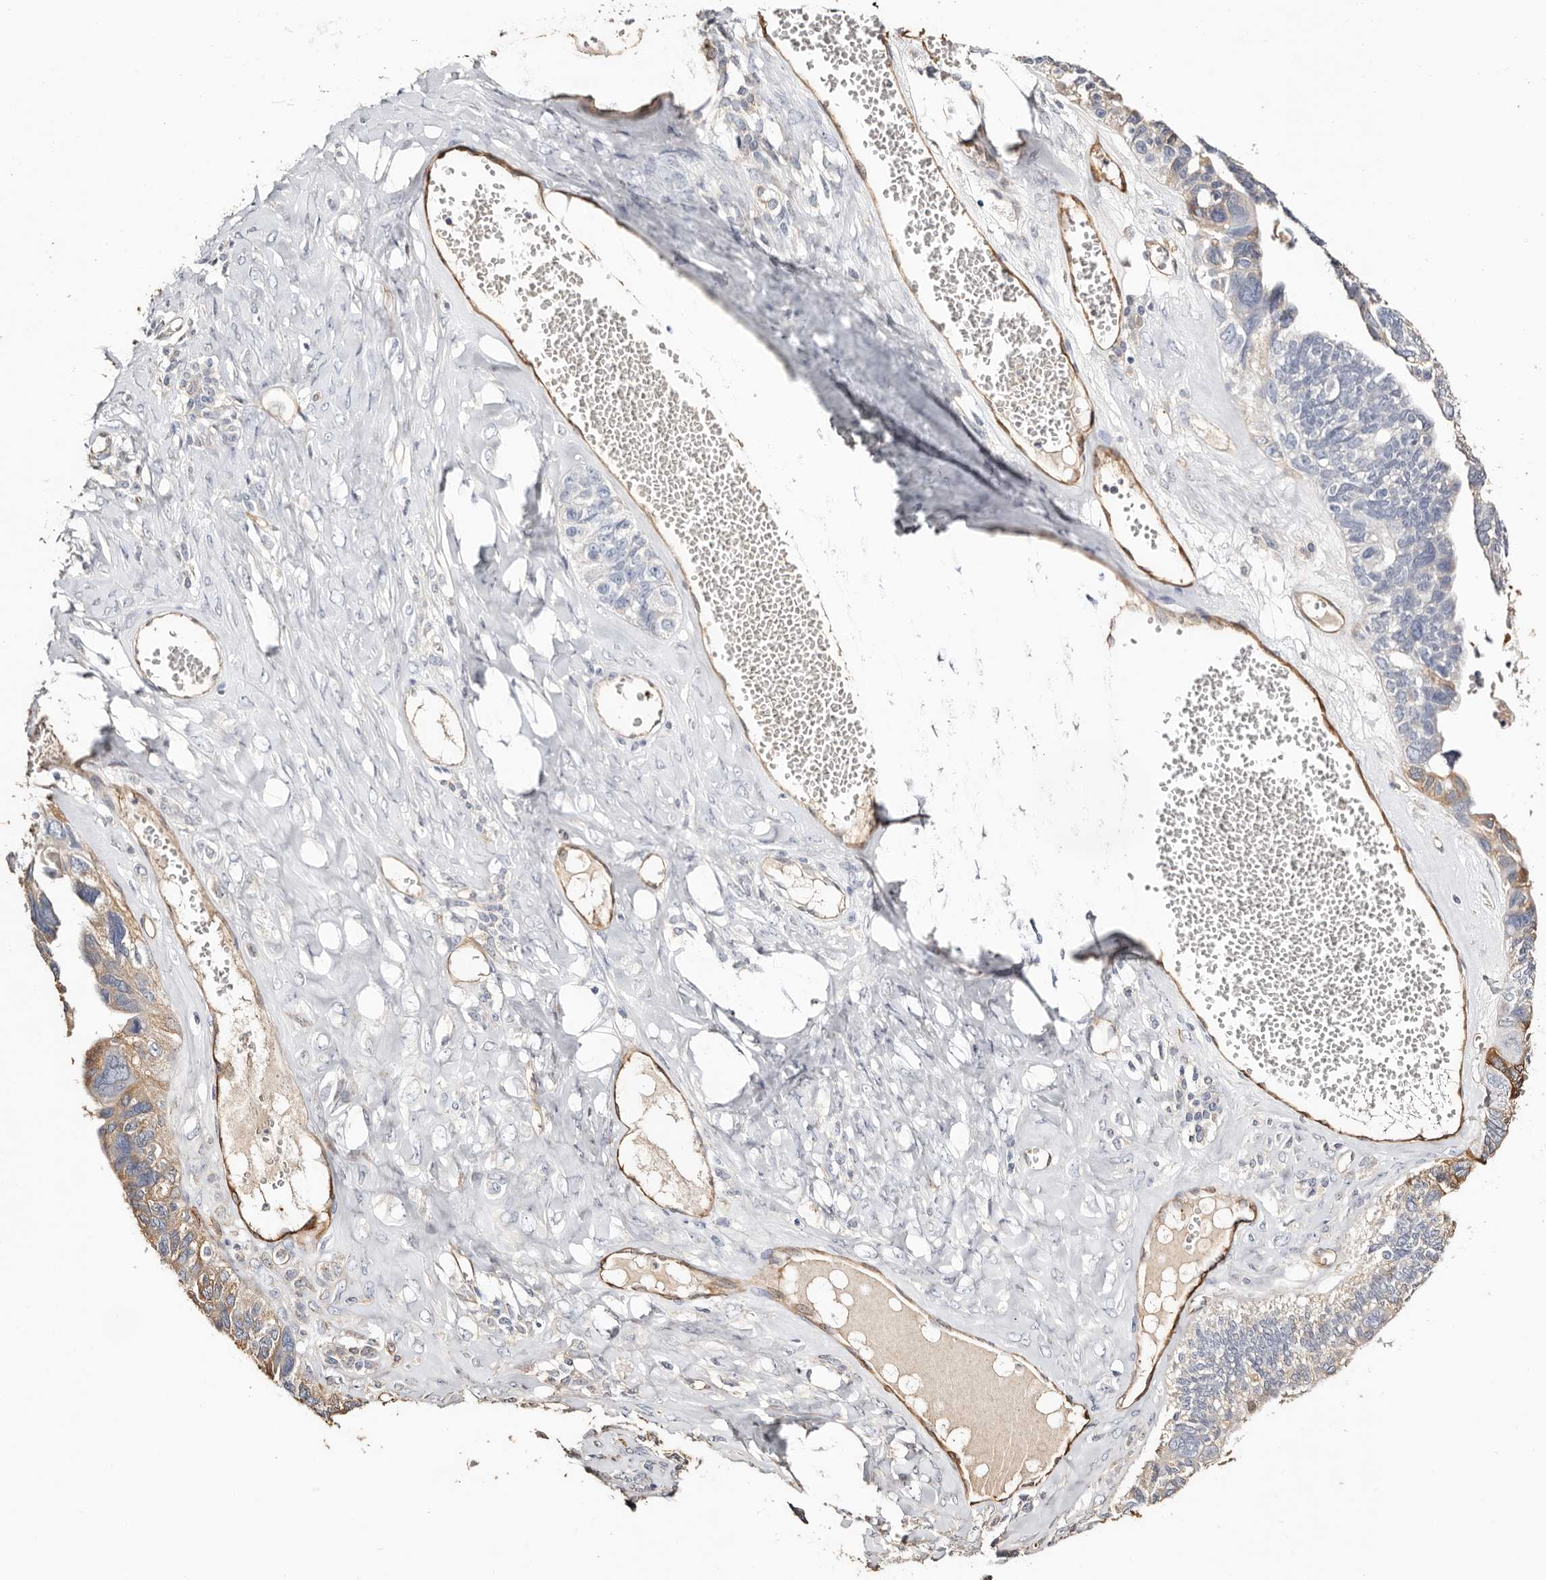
{"staining": {"intensity": "weak", "quantity": "25%-75%", "location": "cytoplasmic/membranous"}, "tissue": "ovarian cancer", "cell_type": "Tumor cells", "image_type": "cancer", "snomed": [{"axis": "morphology", "description": "Cystadenocarcinoma, serous, NOS"}, {"axis": "topography", "description": "Ovary"}], "caption": "There is low levels of weak cytoplasmic/membranous positivity in tumor cells of ovarian serous cystadenocarcinoma, as demonstrated by immunohistochemical staining (brown color).", "gene": "TGM2", "patient": {"sex": "female", "age": 79}}